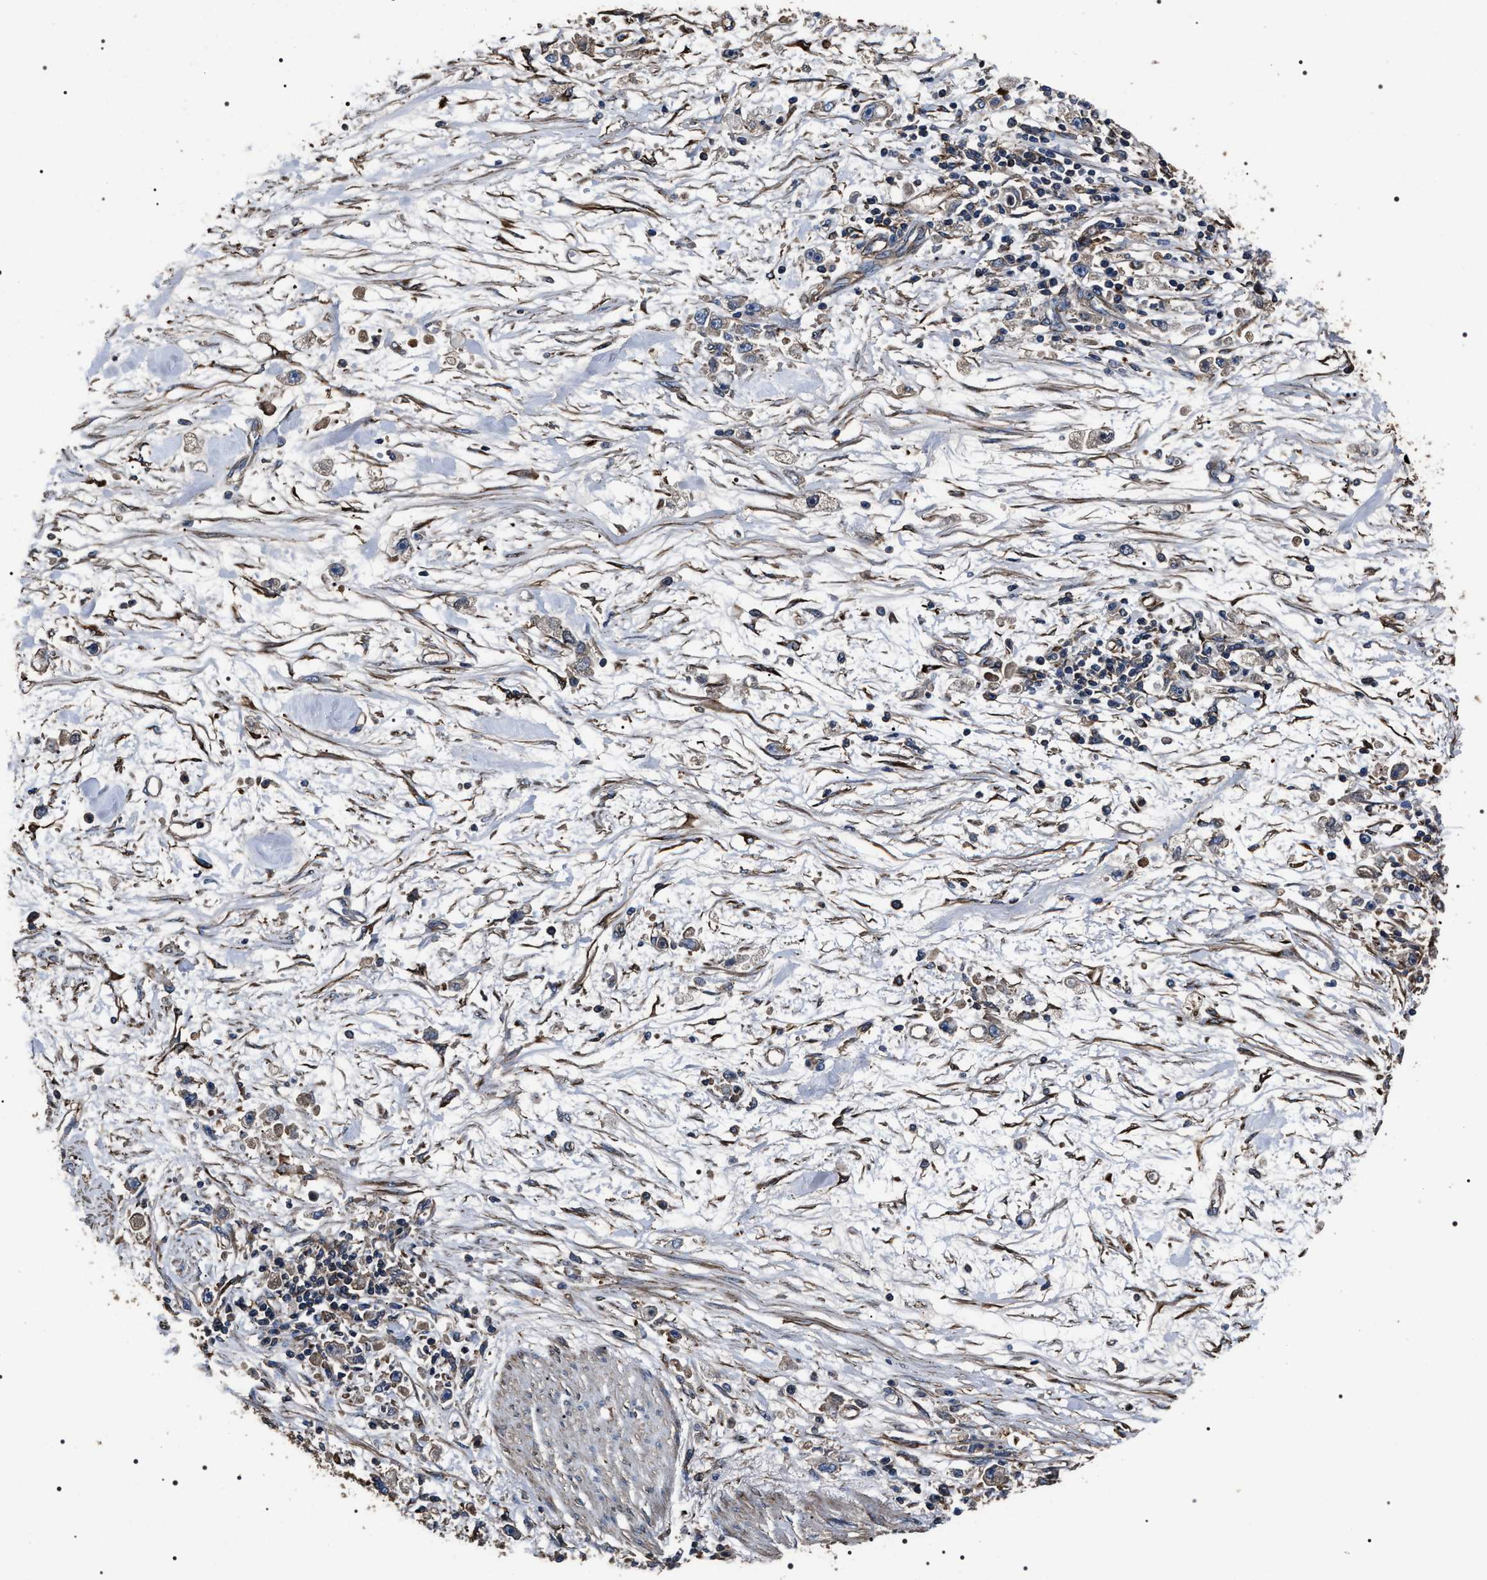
{"staining": {"intensity": "weak", "quantity": ">75%", "location": "cytoplasmic/membranous"}, "tissue": "stomach cancer", "cell_type": "Tumor cells", "image_type": "cancer", "snomed": [{"axis": "morphology", "description": "Adenocarcinoma, NOS"}, {"axis": "topography", "description": "Stomach"}], "caption": "Immunohistochemical staining of human adenocarcinoma (stomach) shows weak cytoplasmic/membranous protein positivity in about >75% of tumor cells.", "gene": "HSCB", "patient": {"sex": "female", "age": 59}}